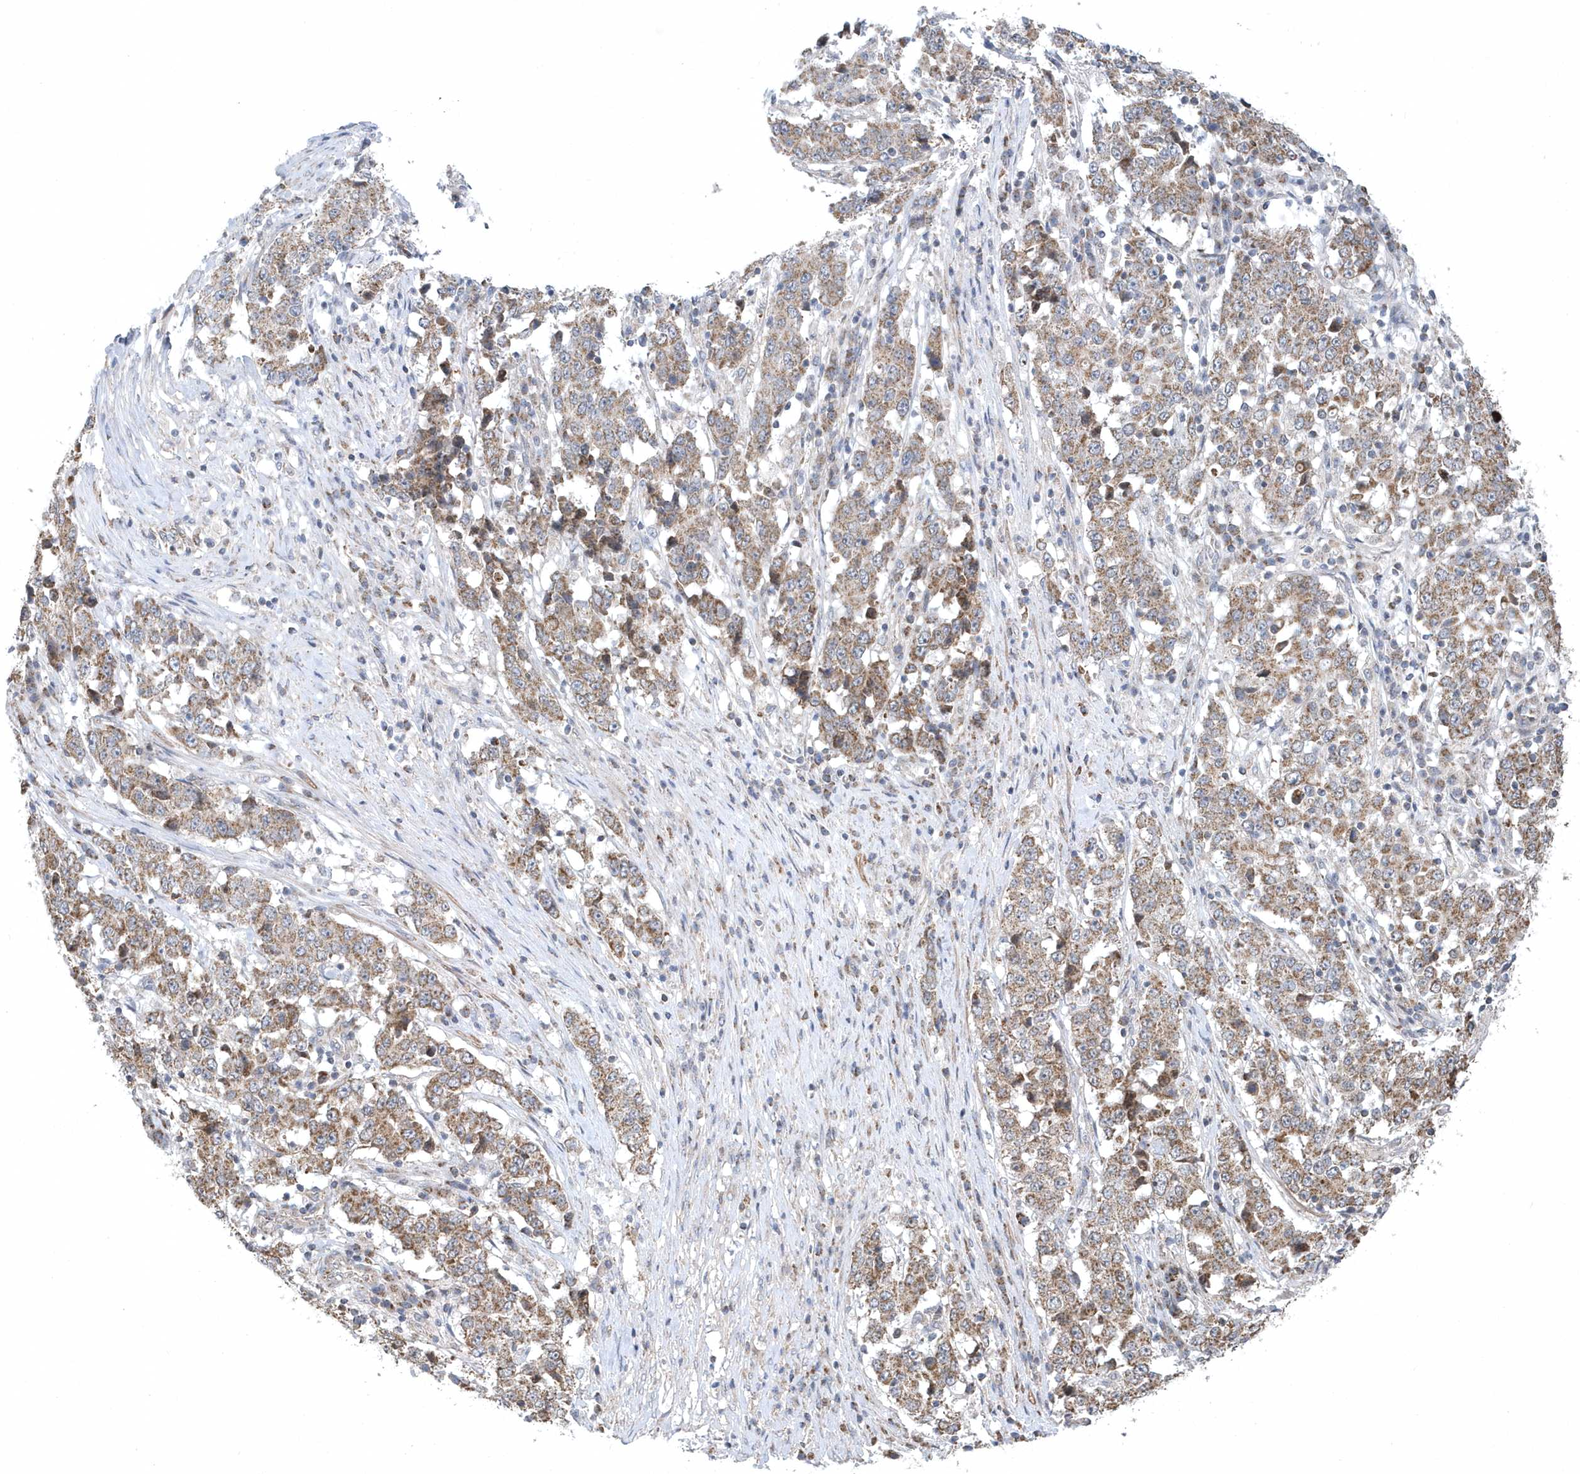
{"staining": {"intensity": "moderate", "quantity": ">75%", "location": "cytoplasmic/membranous"}, "tissue": "stomach cancer", "cell_type": "Tumor cells", "image_type": "cancer", "snomed": [{"axis": "morphology", "description": "Adenocarcinoma, NOS"}, {"axis": "topography", "description": "Stomach"}], "caption": "A medium amount of moderate cytoplasmic/membranous staining is identified in about >75% of tumor cells in stomach cancer (adenocarcinoma) tissue. (Brightfield microscopy of DAB IHC at high magnification).", "gene": "SLX9", "patient": {"sex": "male", "age": 59}}